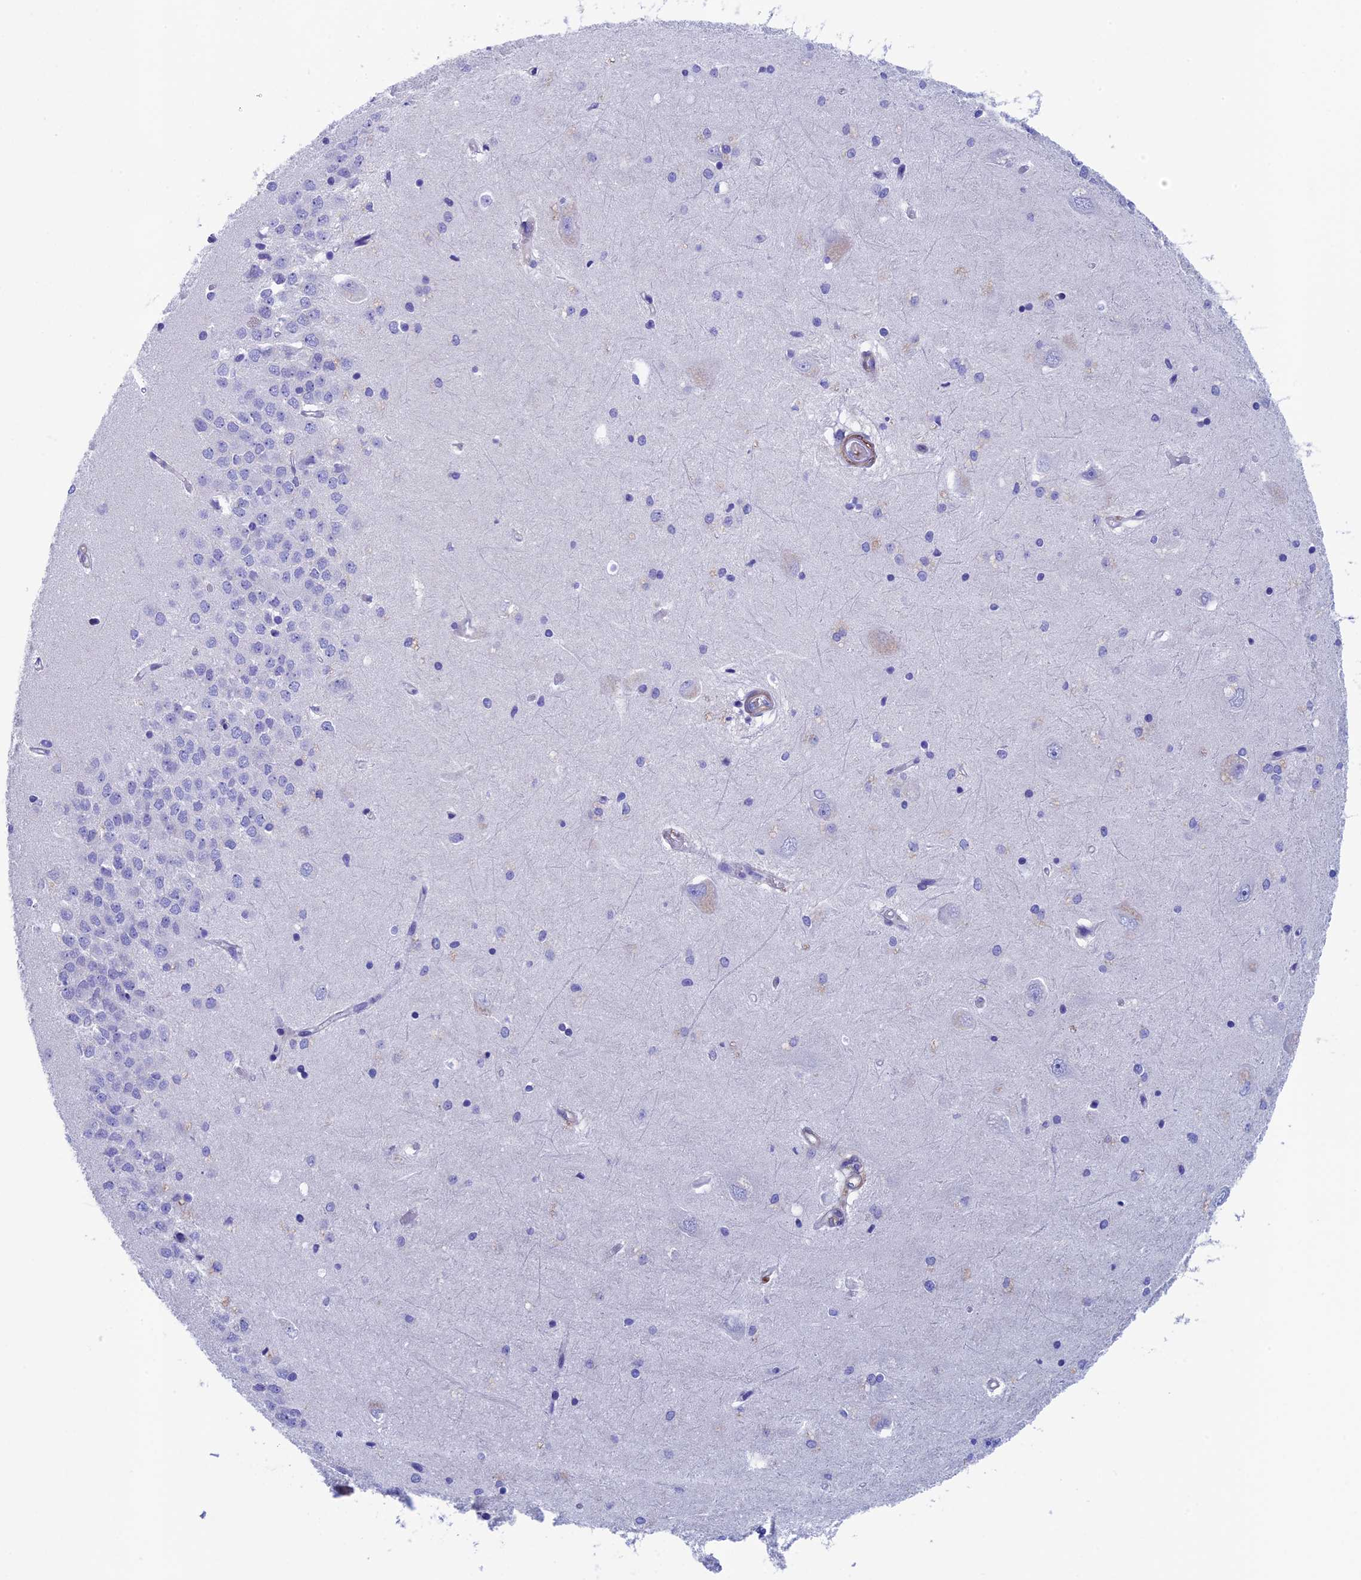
{"staining": {"intensity": "negative", "quantity": "none", "location": "none"}, "tissue": "hippocampus", "cell_type": "Glial cells", "image_type": "normal", "snomed": [{"axis": "morphology", "description": "Normal tissue, NOS"}, {"axis": "topography", "description": "Hippocampus"}], "caption": "IHC photomicrograph of unremarkable human hippocampus stained for a protein (brown), which shows no expression in glial cells. (DAB immunohistochemistry visualized using brightfield microscopy, high magnification).", "gene": "ADH7", "patient": {"sex": "male", "age": 45}}